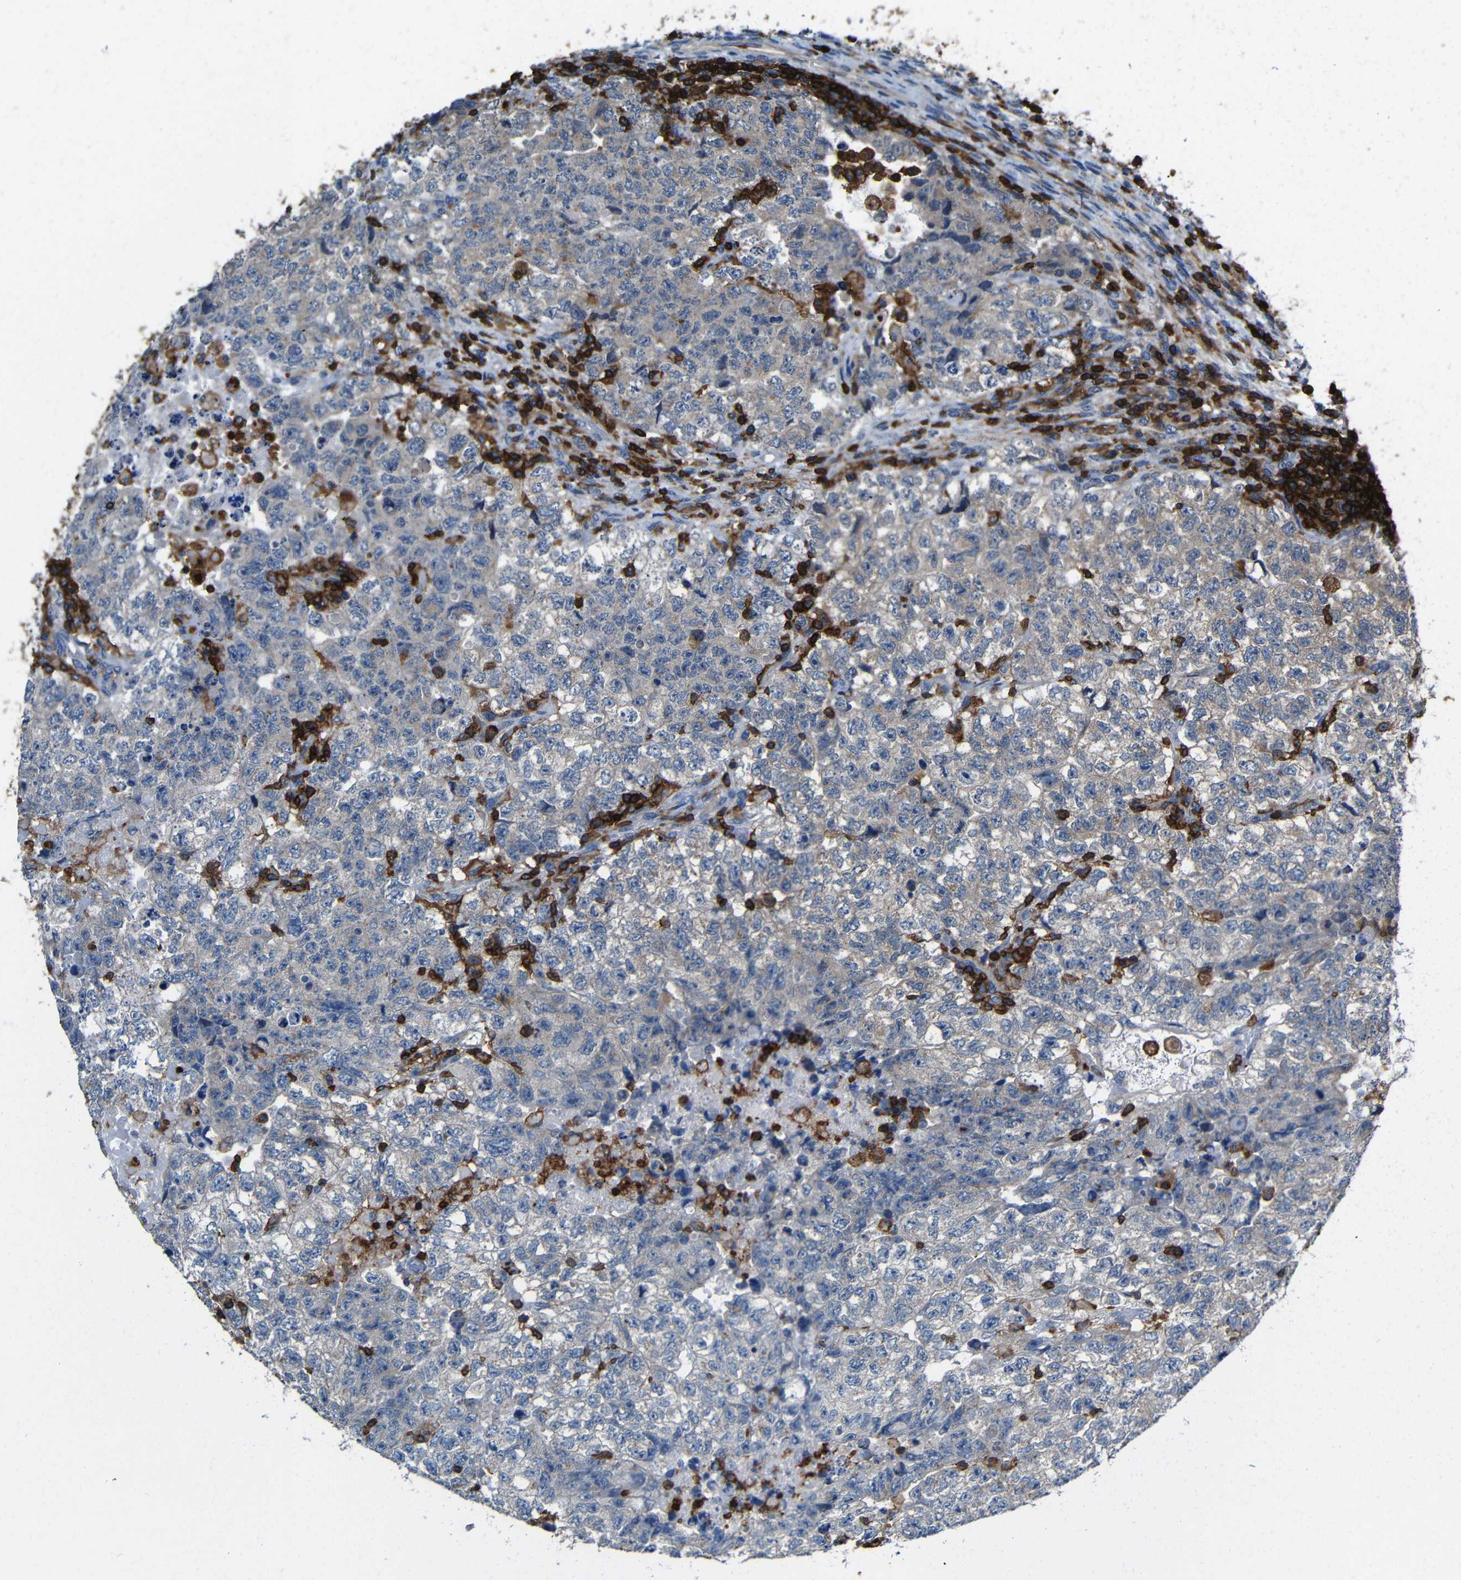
{"staining": {"intensity": "weak", "quantity": "<25%", "location": "cytoplasmic/membranous"}, "tissue": "testis cancer", "cell_type": "Tumor cells", "image_type": "cancer", "snomed": [{"axis": "morphology", "description": "Carcinoma, Embryonal, NOS"}, {"axis": "topography", "description": "Testis"}], "caption": "Testis embryonal carcinoma stained for a protein using immunohistochemistry reveals no expression tumor cells.", "gene": "P2RY12", "patient": {"sex": "male", "age": 36}}